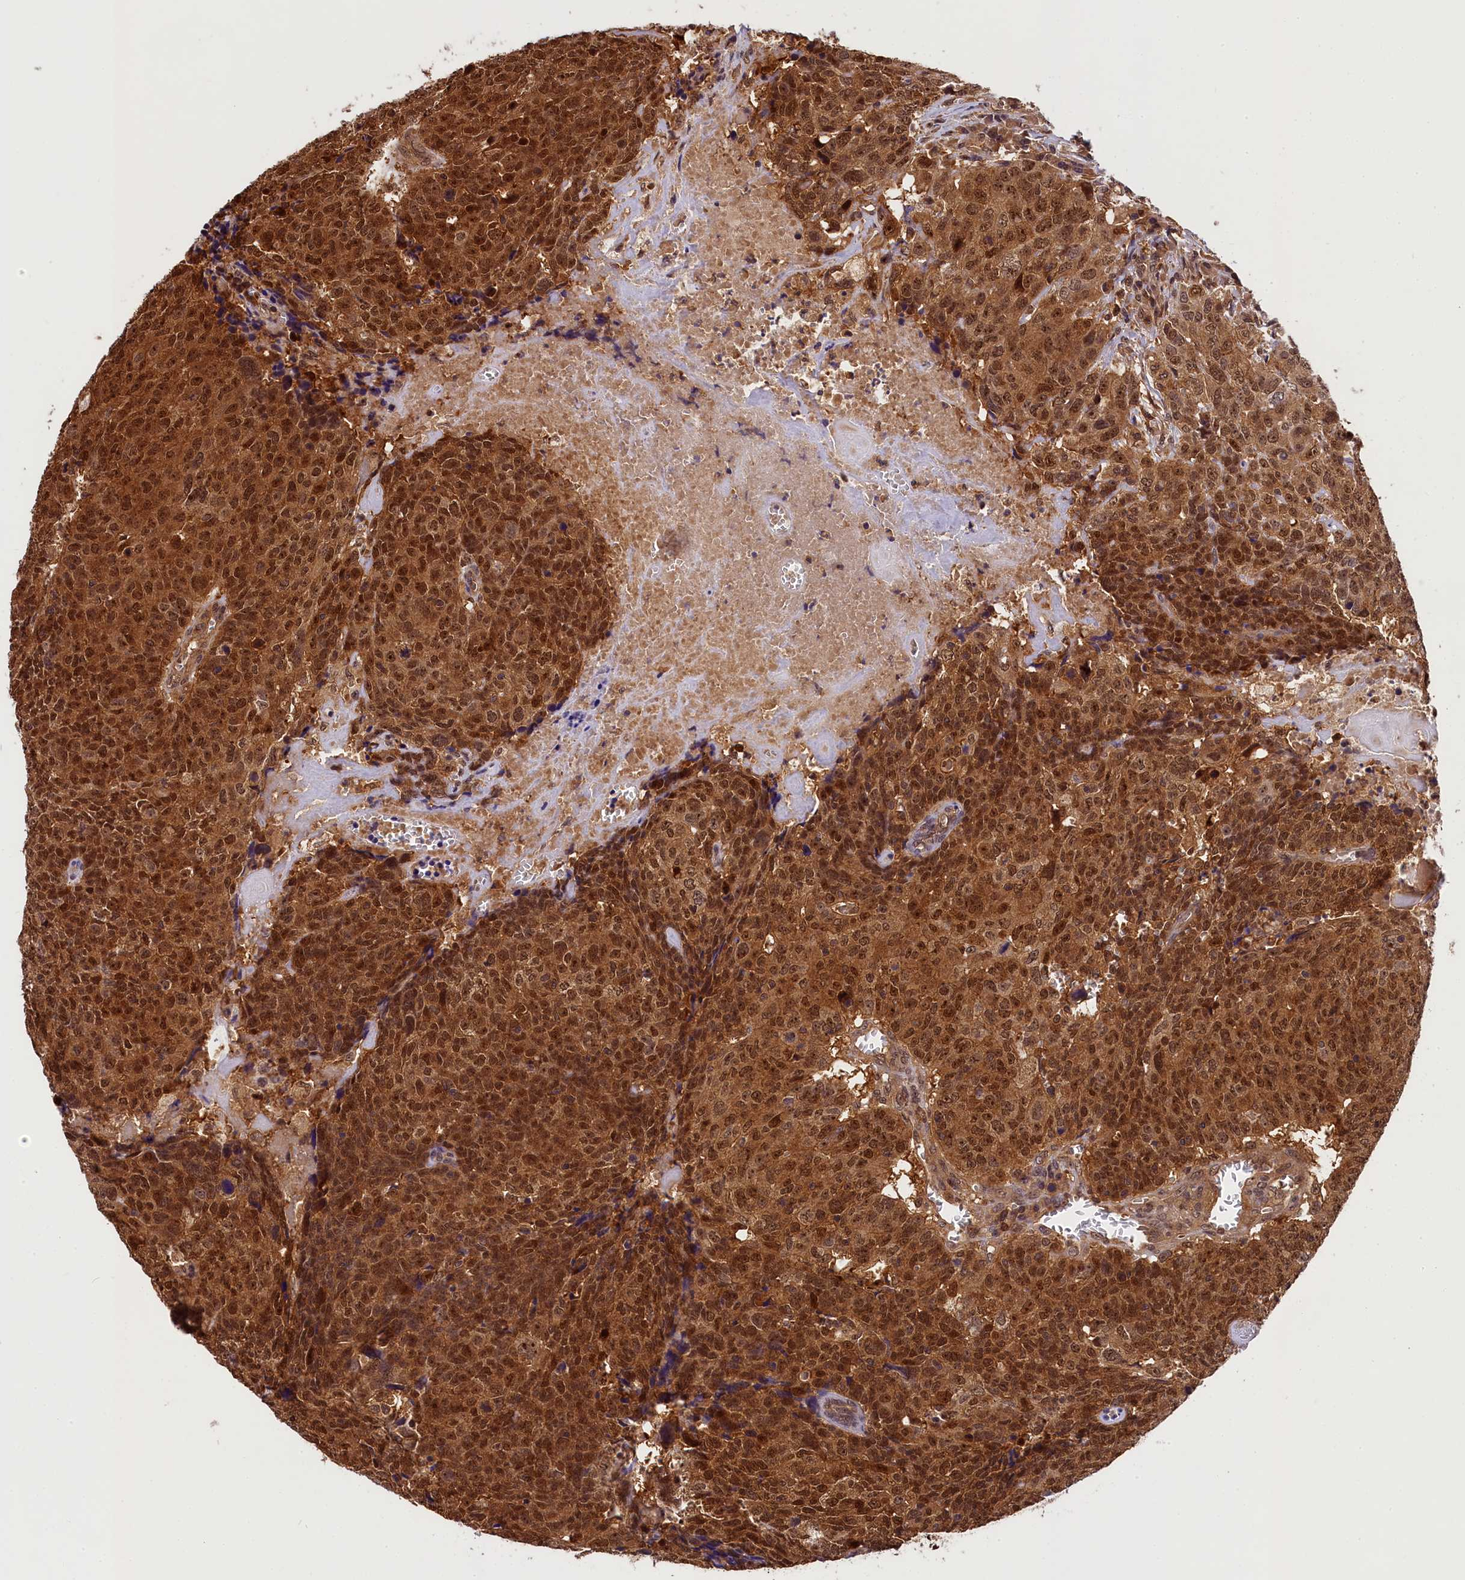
{"staining": {"intensity": "strong", "quantity": ">75%", "location": "cytoplasmic/membranous,nuclear"}, "tissue": "head and neck cancer", "cell_type": "Tumor cells", "image_type": "cancer", "snomed": [{"axis": "morphology", "description": "Squamous cell carcinoma, NOS"}, {"axis": "topography", "description": "Head-Neck"}], "caption": "High-power microscopy captured an immunohistochemistry (IHC) micrograph of head and neck cancer, revealing strong cytoplasmic/membranous and nuclear staining in about >75% of tumor cells.", "gene": "EIF6", "patient": {"sex": "male", "age": 66}}